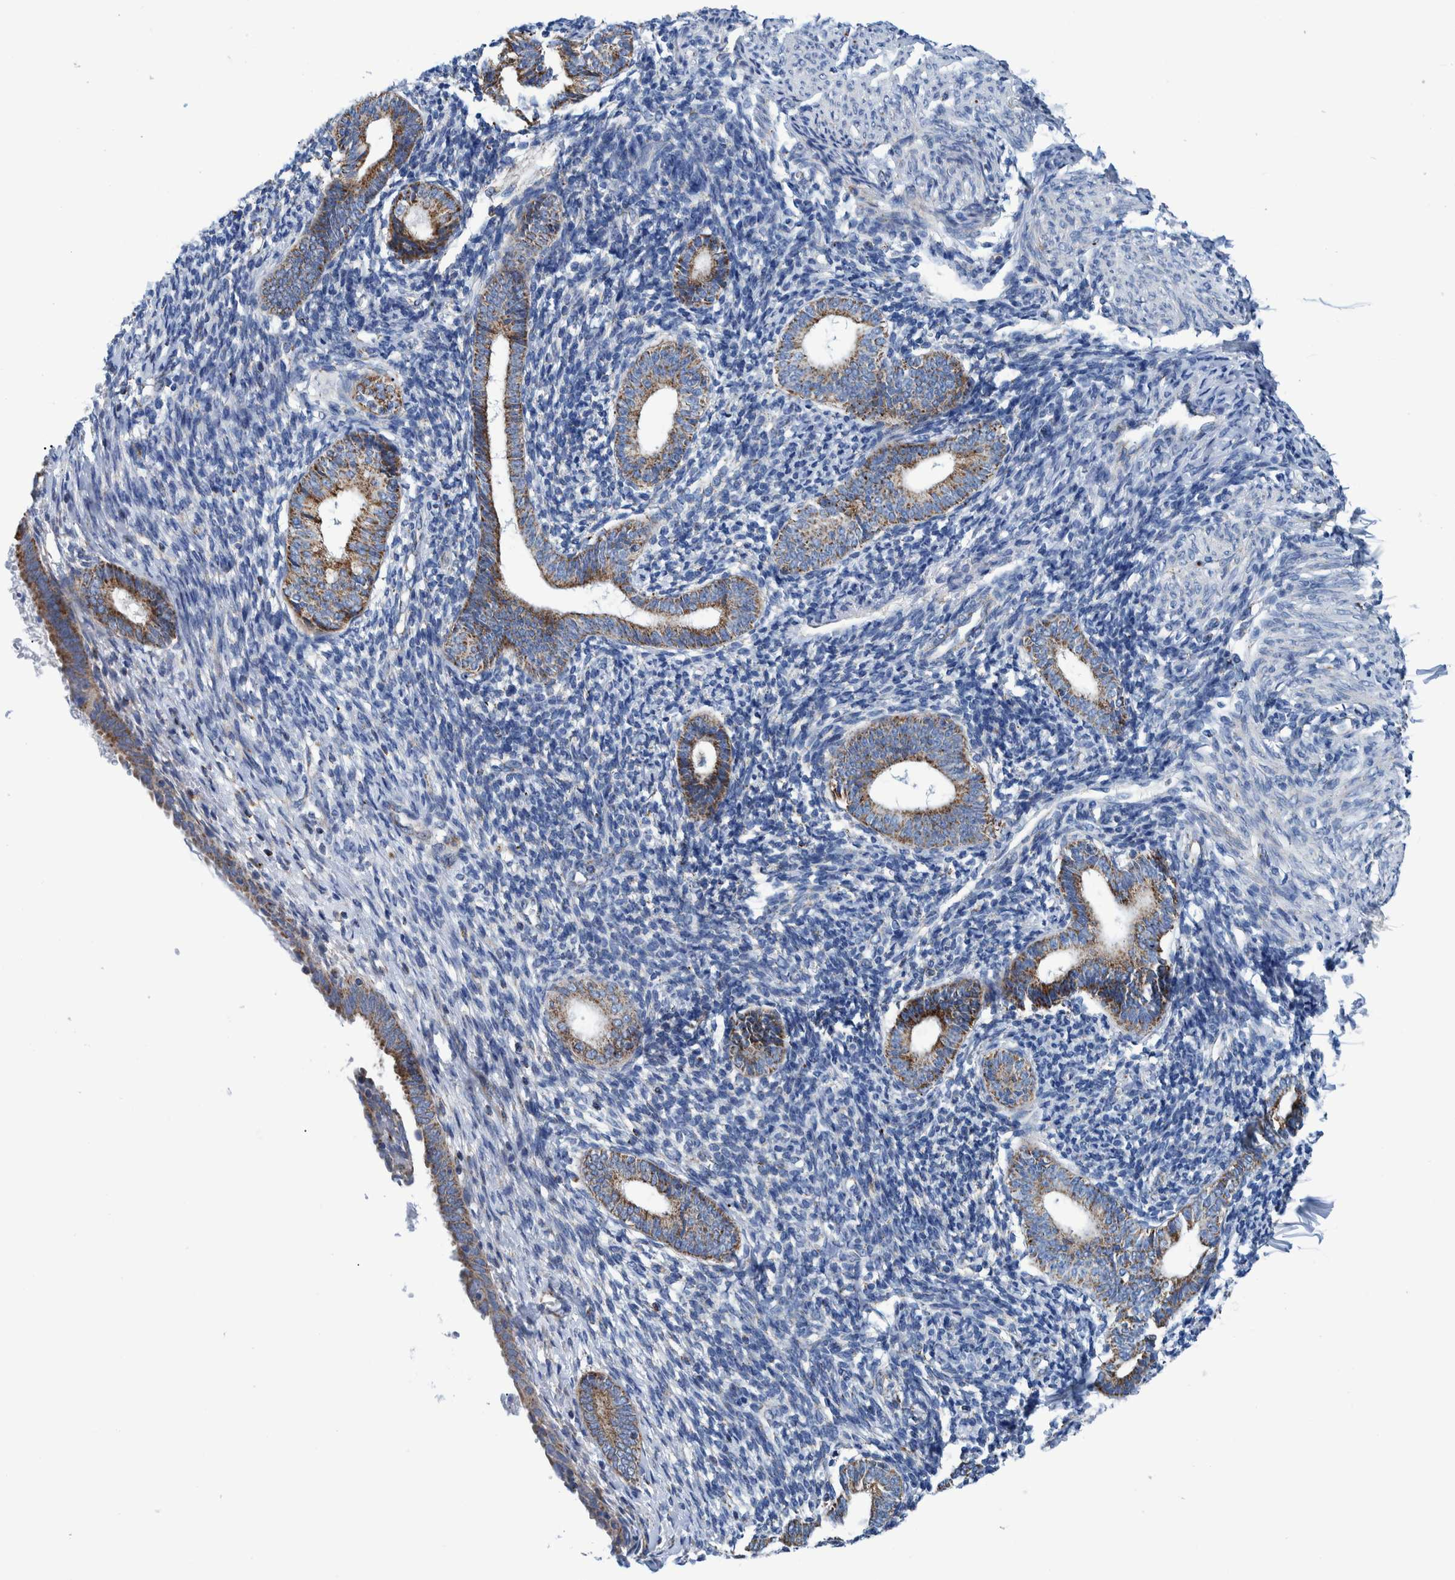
{"staining": {"intensity": "negative", "quantity": "none", "location": "none"}, "tissue": "endometrium", "cell_type": "Cells in endometrial stroma", "image_type": "normal", "snomed": [{"axis": "morphology", "description": "Normal tissue, NOS"}, {"axis": "morphology", "description": "Adenocarcinoma, NOS"}, {"axis": "topography", "description": "Endometrium"}], "caption": "Immunohistochemical staining of unremarkable human endometrium demonstrates no significant expression in cells in endometrial stroma. (DAB immunohistochemistry (IHC) visualized using brightfield microscopy, high magnification).", "gene": "BZW2", "patient": {"sex": "female", "age": 57}}